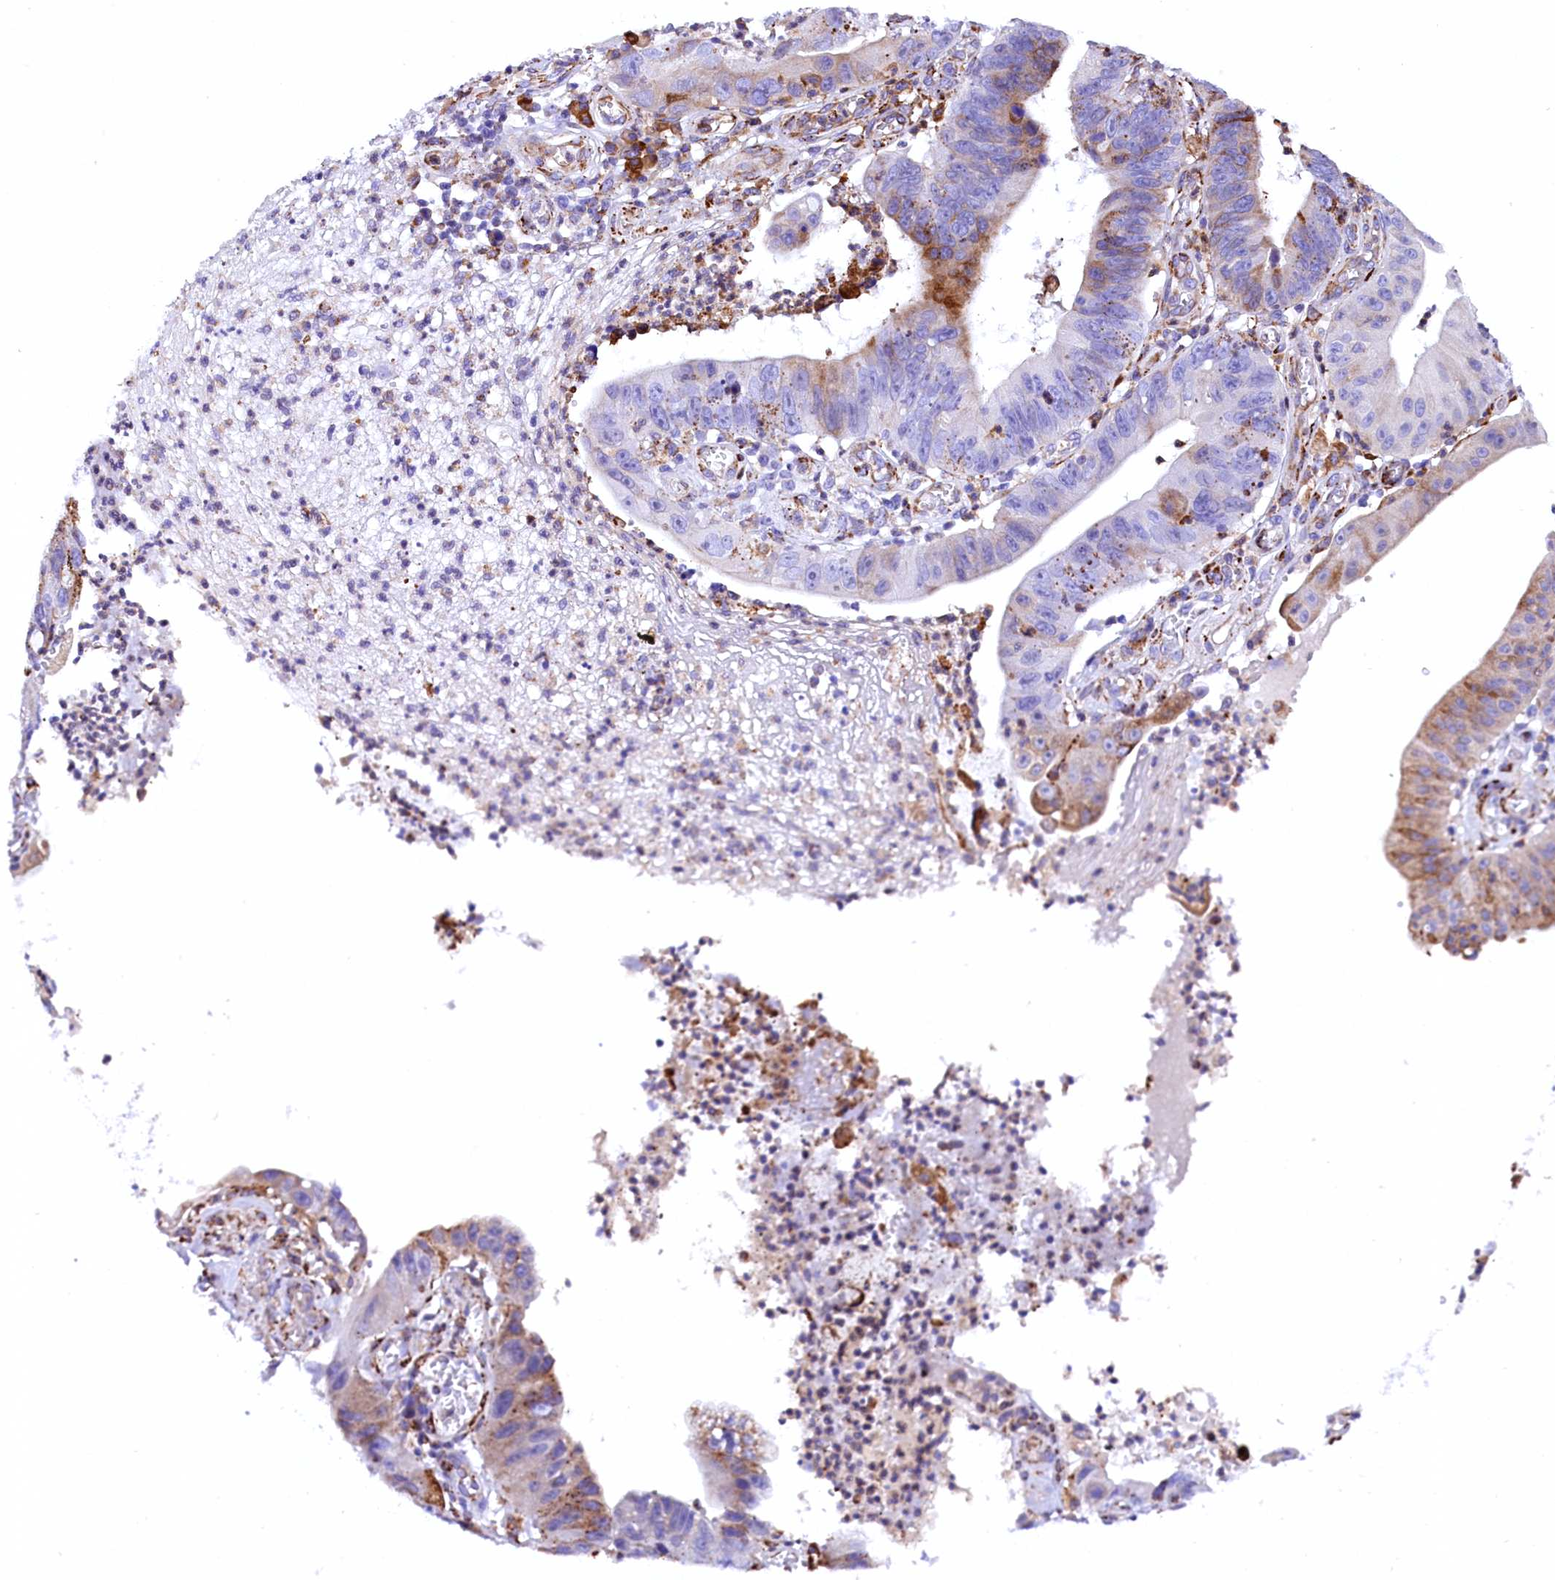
{"staining": {"intensity": "moderate", "quantity": "<25%", "location": "cytoplasmic/membranous"}, "tissue": "stomach cancer", "cell_type": "Tumor cells", "image_type": "cancer", "snomed": [{"axis": "morphology", "description": "Adenocarcinoma, NOS"}, {"axis": "topography", "description": "Stomach"}], "caption": "Stomach adenocarcinoma stained for a protein (brown) demonstrates moderate cytoplasmic/membranous positive expression in approximately <25% of tumor cells.", "gene": "CMTR2", "patient": {"sex": "male", "age": 59}}